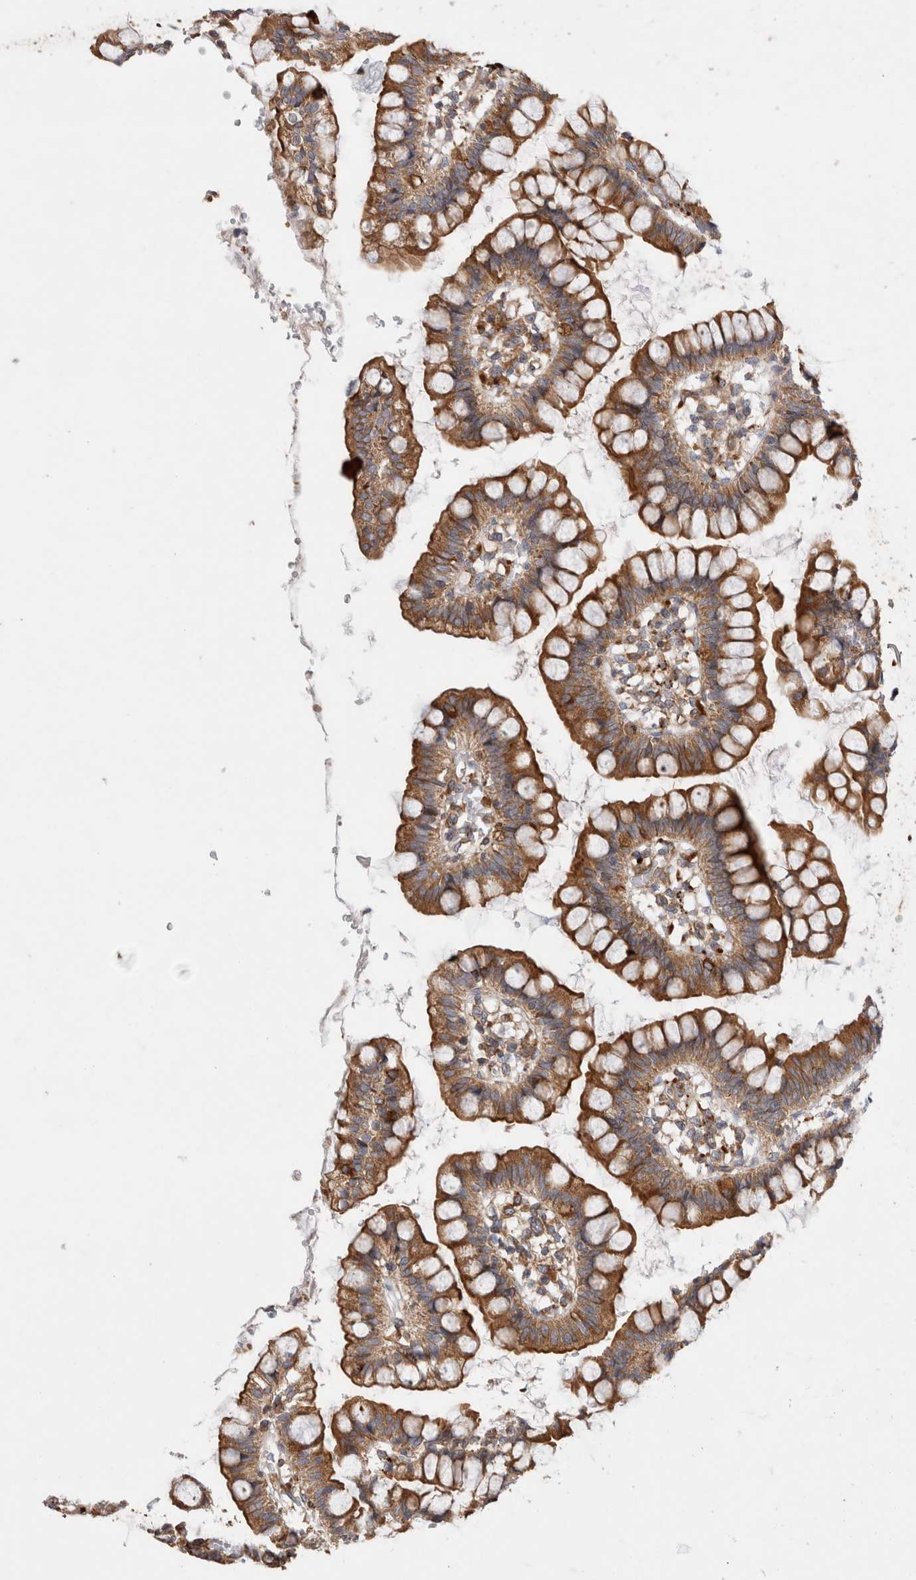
{"staining": {"intensity": "strong", "quantity": ">75%", "location": "cytoplasmic/membranous"}, "tissue": "small intestine", "cell_type": "Glandular cells", "image_type": "normal", "snomed": [{"axis": "morphology", "description": "Normal tissue, NOS"}, {"axis": "morphology", "description": "Developmental malformation"}, {"axis": "topography", "description": "Small intestine"}], "caption": "About >75% of glandular cells in normal human small intestine reveal strong cytoplasmic/membranous protein positivity as visualized by brown immunohistochemical staining.", "gene": "PDCD10", "patient": {"sex": "male"}}